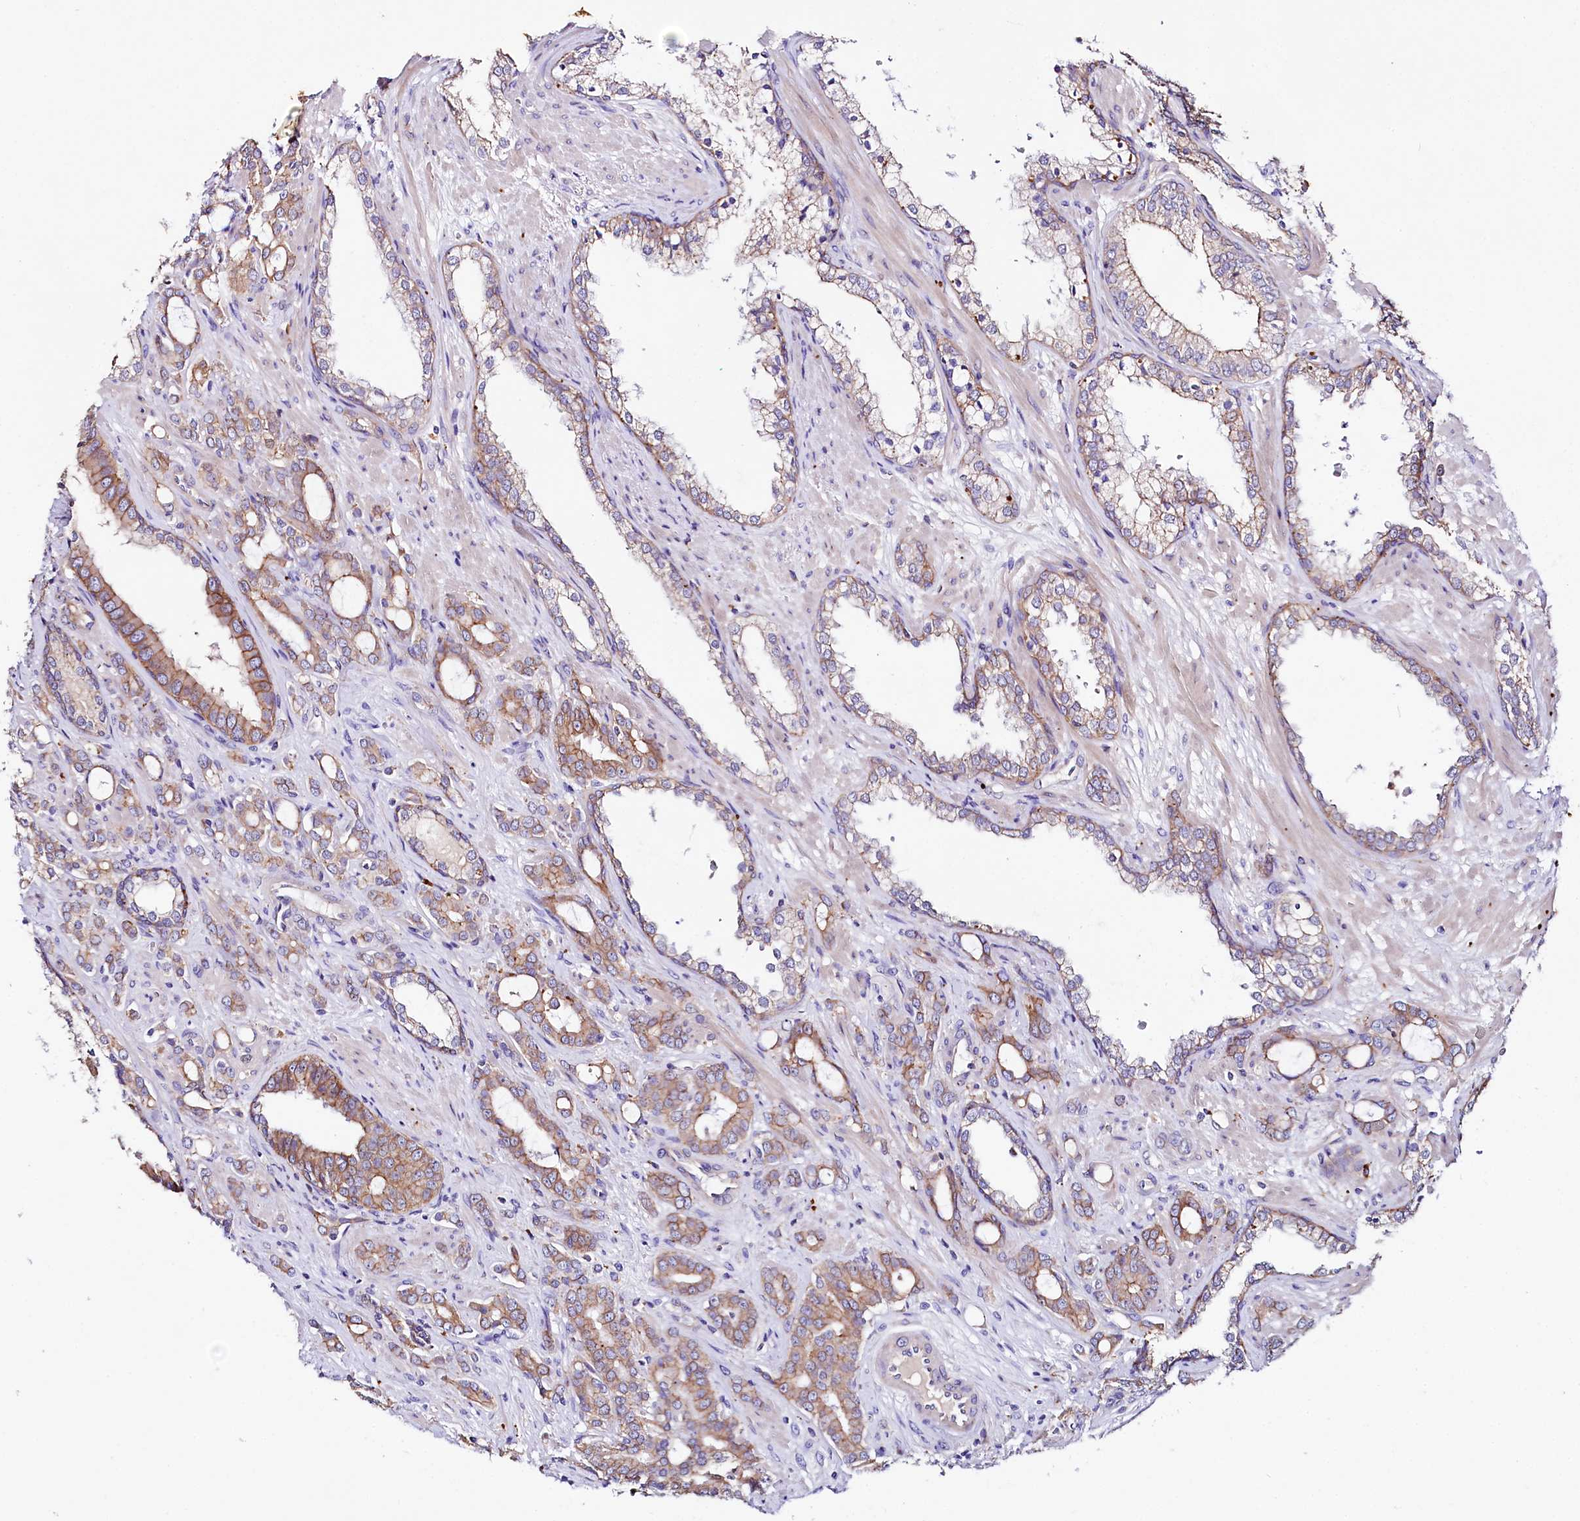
{"staining": {"intensity": "moderate", "quantity": ">75%", "location": "cytoplasmic/membranous"}, "tissue": "prostate cancer", "cell_type": "Tumor cells", "image_type": "cancer", "snomed": [{"axis": "morphology", "description": "Adenocarcinoma, High grade"}, {"axis": "topography", "description": "Prostate"}], "caption": "DAB (3,3'-diaminobenzidine) immunohistochemical staining of high-grade adenocarcinoma (prostate) shows moderate cytoplasmic/membranous protein expression in about >75% of tumor cells.", "gene": "SACM1L", "patient": {"sex": "male", "age": 72}}